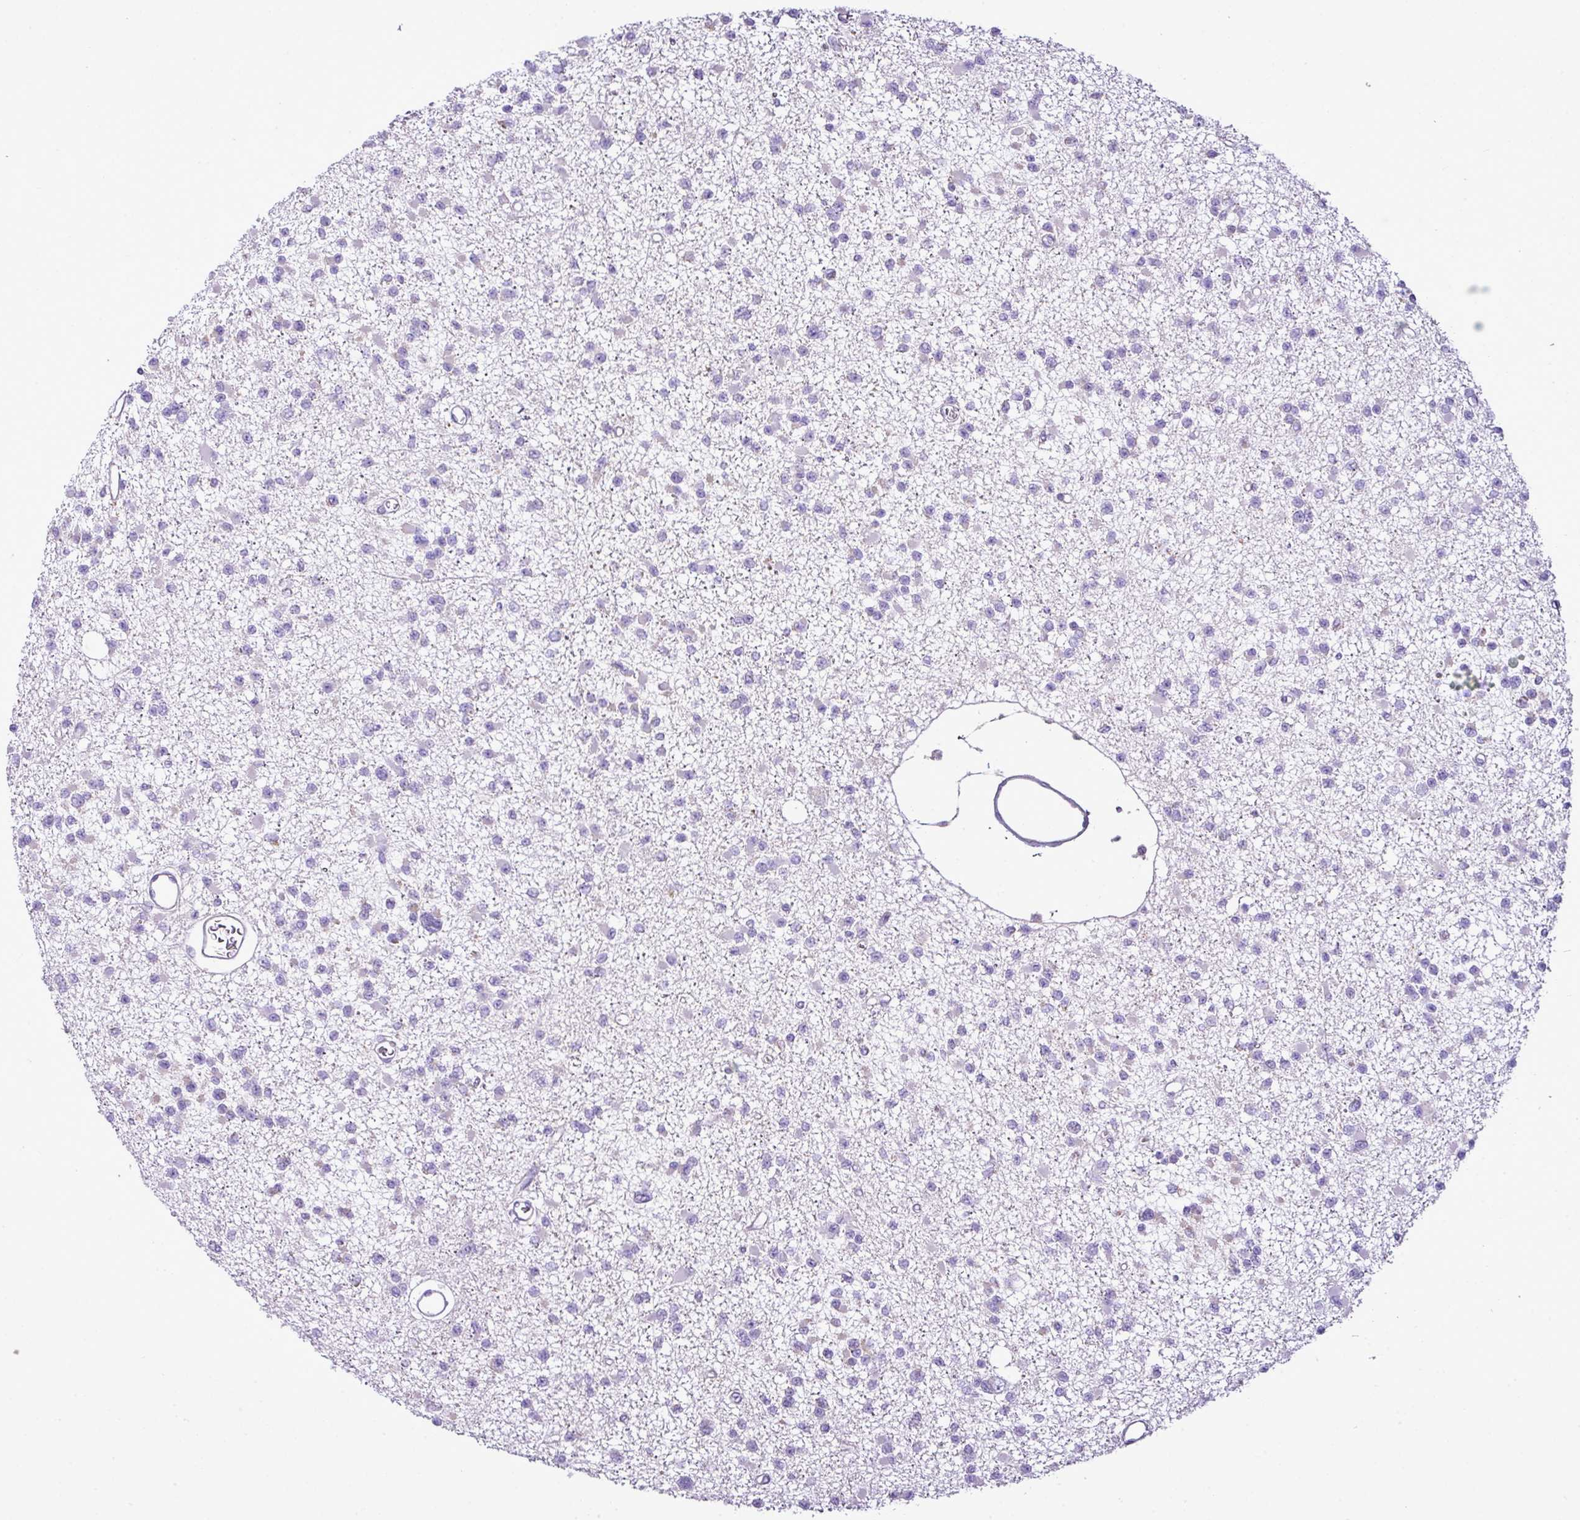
{"staining": {"intensity": "negative", "quantity": "none", "location": "none"}, "tissue": "glioma", "cell_type": "Tumor cells", "image_type": "cancer", "snomed": [{"axis": "morphology", "description": "Glioma, malignant, Low grade"}, {"axis": "topography", "description": "Brain"}], "caption": "An IHC photomicrograph of glioma is shown. There is no staining in tumor cells of glioma.", "gene": "PGAP4", "patient": {"sex": "female", "age": 22}}